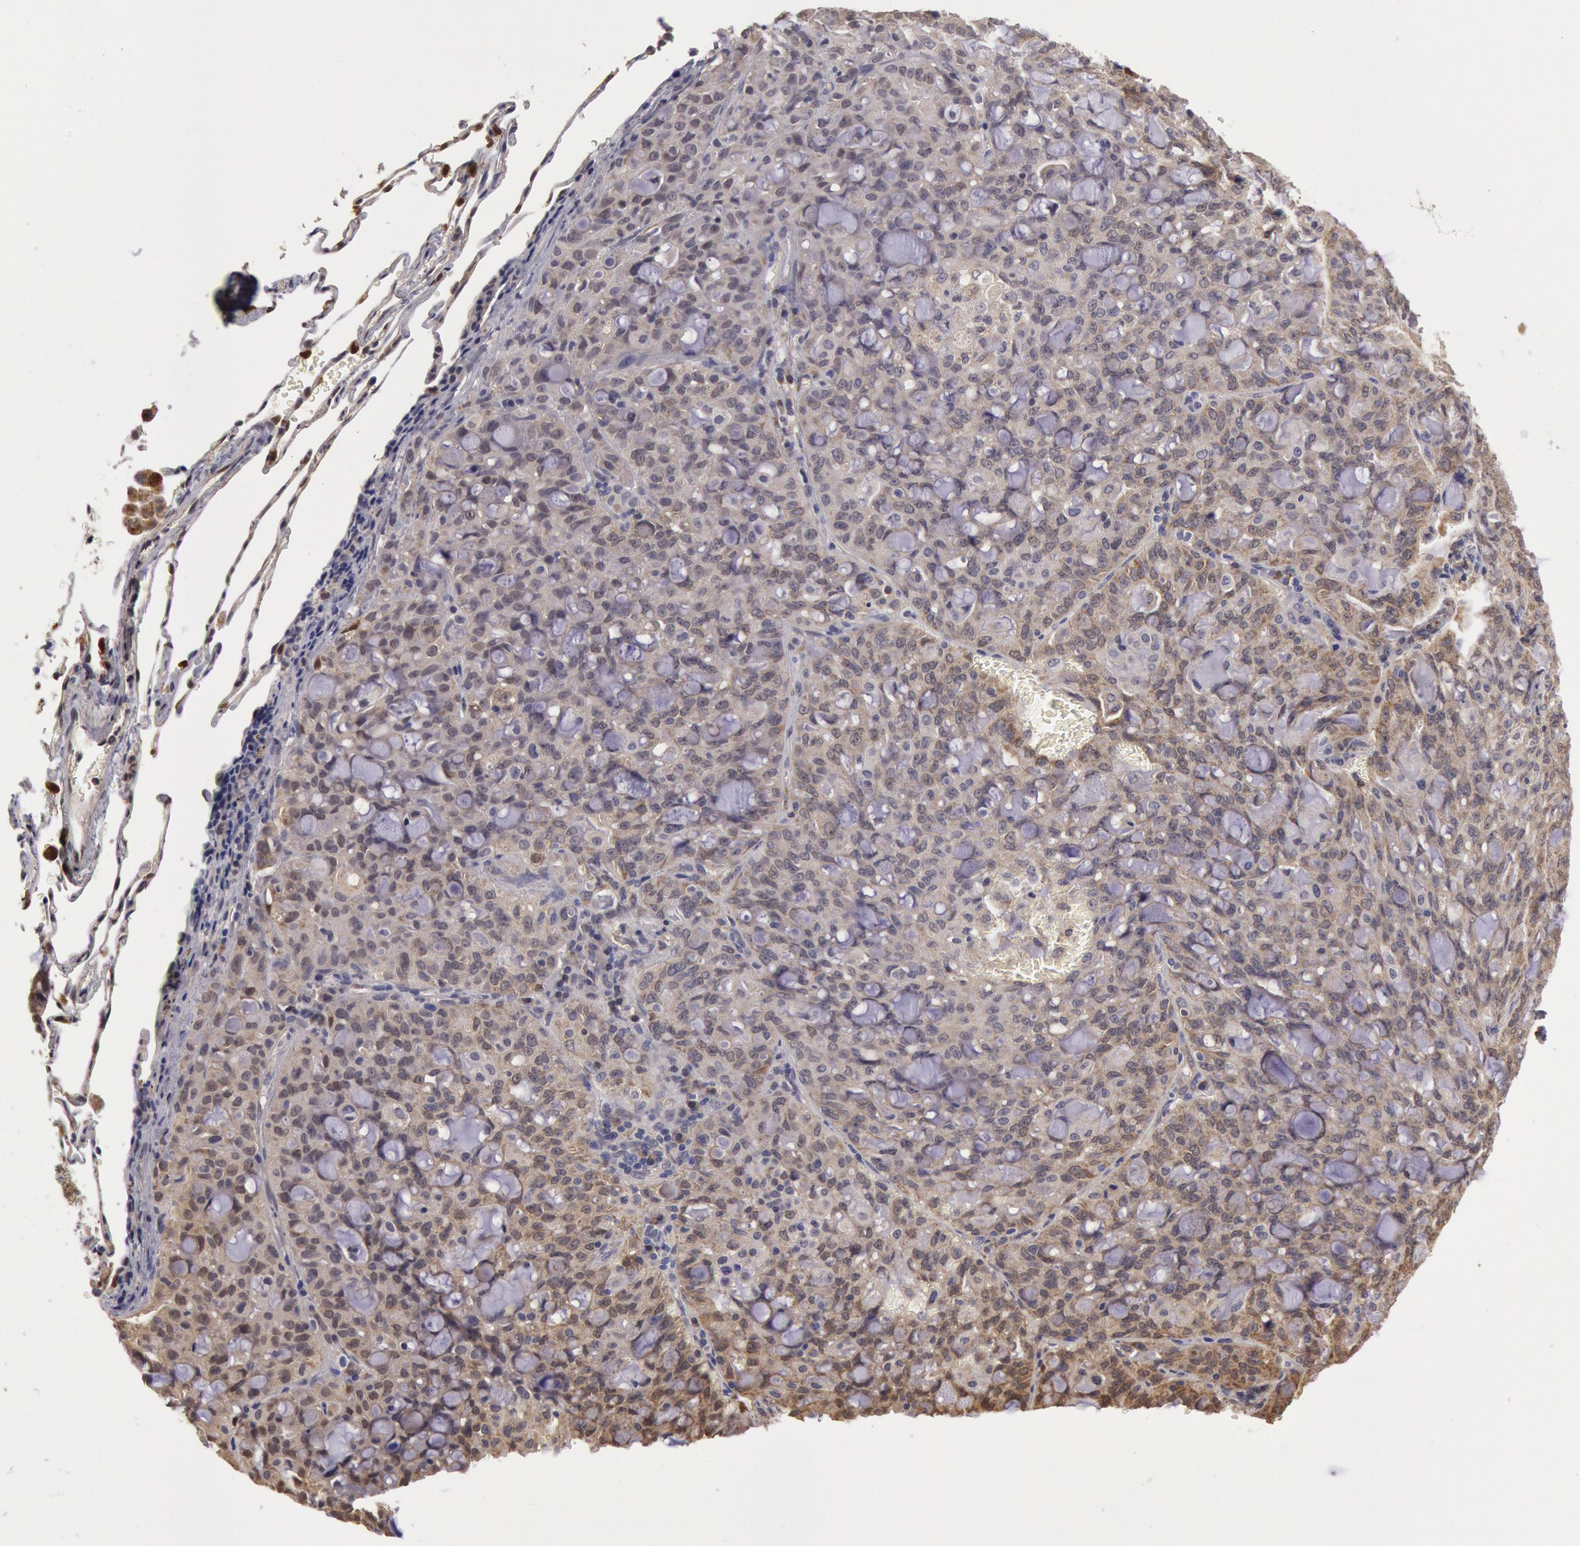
{"staining": {"intensity": "moderate", "quantity": ">75%", "location": "cytoplasmic/membranous"}, "tissue": "lung cancer", "cell_type": "Tumor cells", "image_type": "cancer", "snomed": [{"axis": "morphology", "description": "Adenocarcinoma, NOS"}, {"axis": "topography", "description": "Lung"}], "caption": "Lung cancer (adenocarcinoma) was stained to show a protein in brown. There is medium levels of moderate cytoplasmic/membranous positivity in approximately >75% of tumor cells.", "gene": "MPST", "patient": {"sex": "female", "age": 44}}